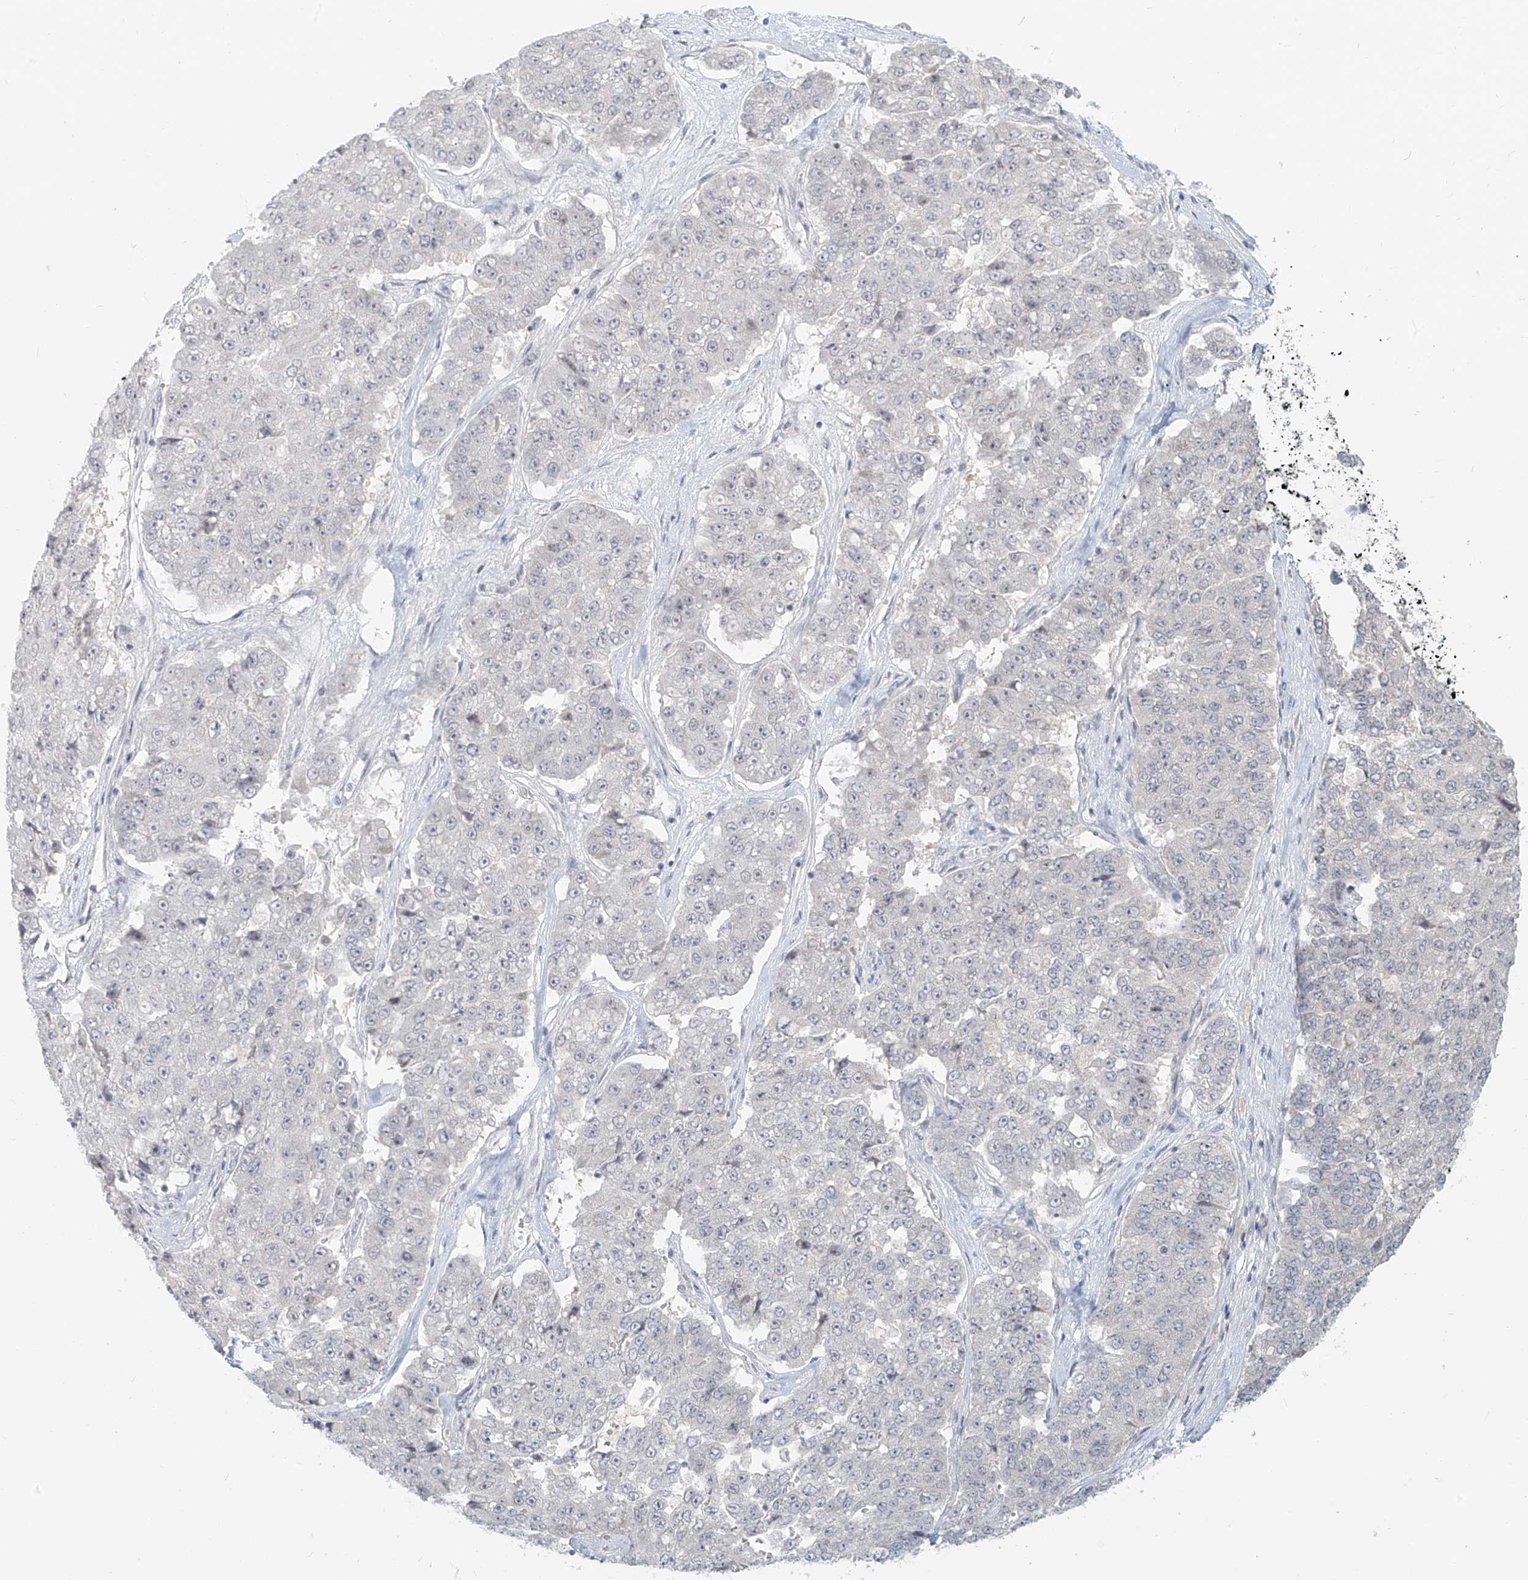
{"staining": {"intensity": "negative", "quantity": "none", "location": "none"}, "tissue": "pancreatic cancer", "cell_type": "Tumor cells", "image_type": "cancer", "snomed": [{"axis": "morphology", "description": "Adenocarcinoma, NOS"}, {"axis": "topography", "description": "Pancreas"}], "caption": "The photomicrograph reveals no staining of tumor cells in pancreatic cancer.", "gene": "OSBPL7", "patient": {"sex": "male", "age": 50}}